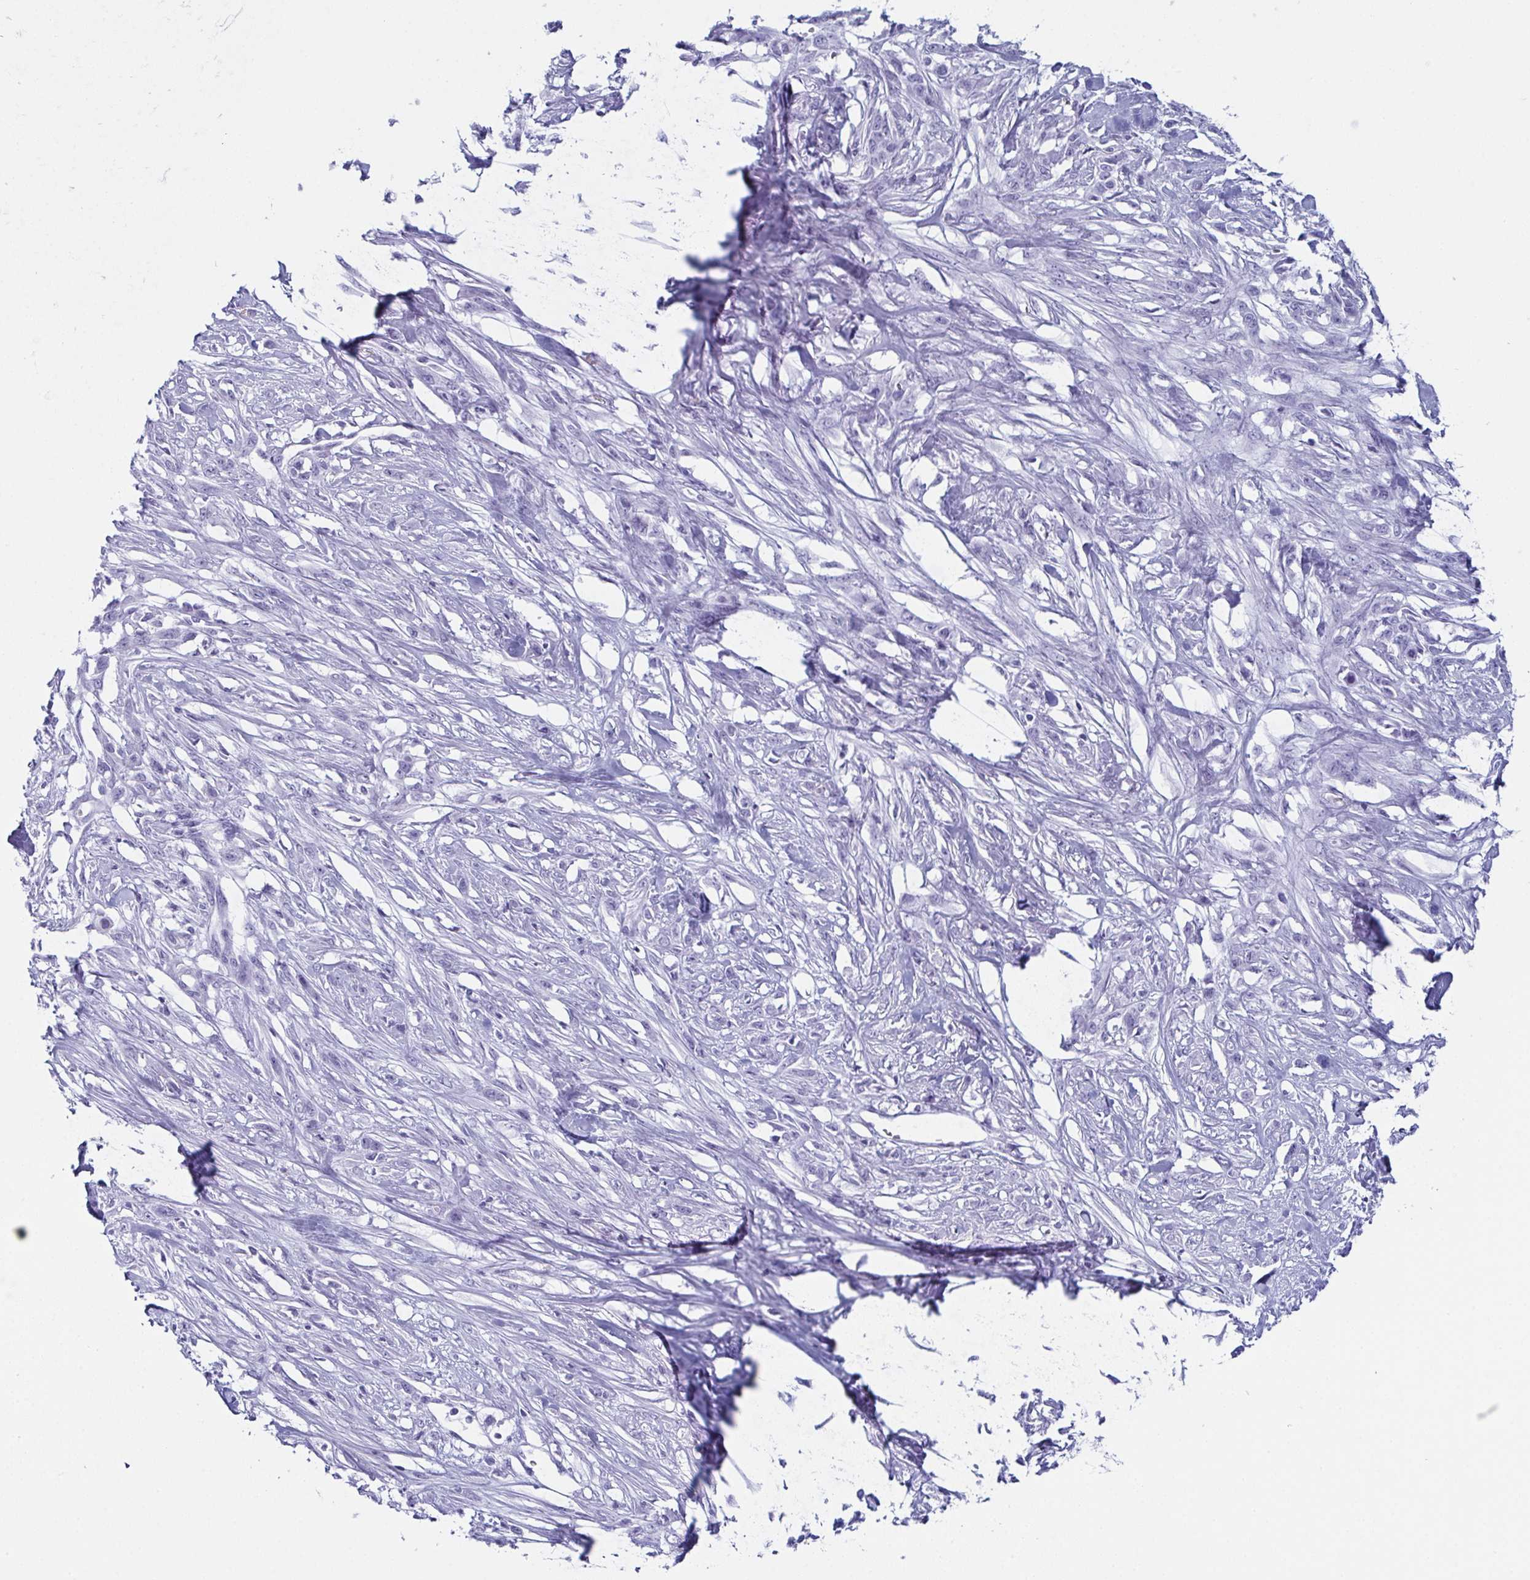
{"staining": {"intensity": "negative", "quantity": "none", "location": "none"}, "tissue": "skin cancer", "cell_type": "Tumor cells", "image_type": "cancer", "snomed": [{"axis": "morphology", "description": "Squamous cell carcinoma, NOS"}, {"axis": "topography", "description": "Skin"}], "caption": "DAB (3,3'-diaminobenzidine) immunohistochemical staining of human squamous cell carcinoma (skin) shows no significant positivity in tumor cells. The staining is performed using DAB (3,3'-diaminobenzidine) brown chromogen with nuclei counter-stained in using hematoxylin.", "gene": "ENKUR", "patient": {"sex": "female", "age": 59}}